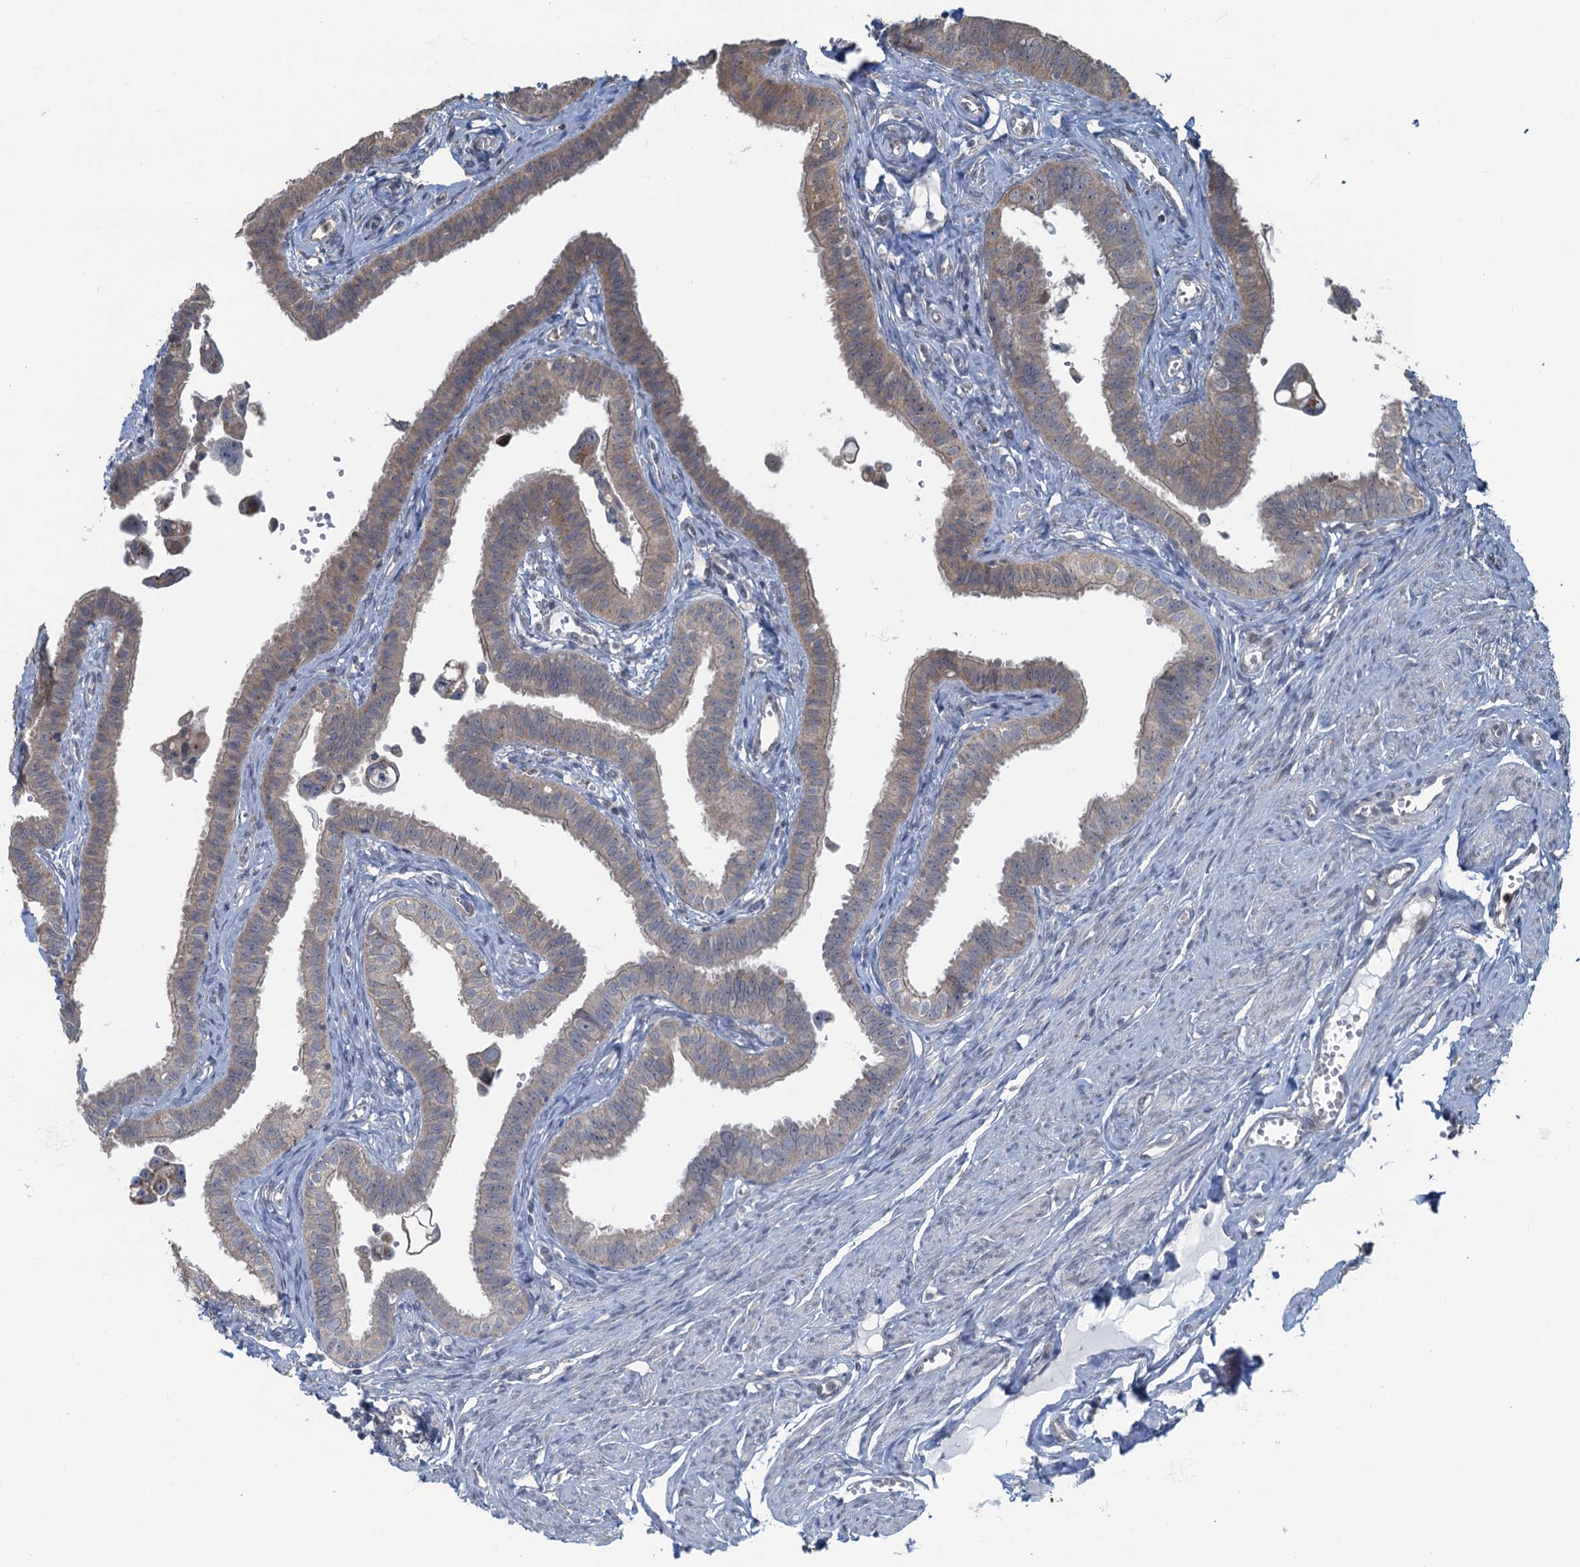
{"staining": {"intensity": "weak", "quantity": ">75%", "location": "cytoplasmic/membranous"}, "tissue": "fallopian tube", "cell_type": "Glandular cells", "image_type": "normal", "snomed": [{"axis": "morphology", "description": "Normal tissue, NOS"}, {"axis": "morphology", "description": "Carcinoma, NOS"}, {"axis": "topography", "description": "Fallopian tube"}, {"axis": "topography", "description": "Ovary"}], "caption": "Unremarkable fallopian tube exhibits weak cytoplasmic/membranous staining in approximately >75% of glandular cells, visualized by immunohistochemistry.", "gene": "TEX35", "patient": {"sex": "female", "age": 59}}